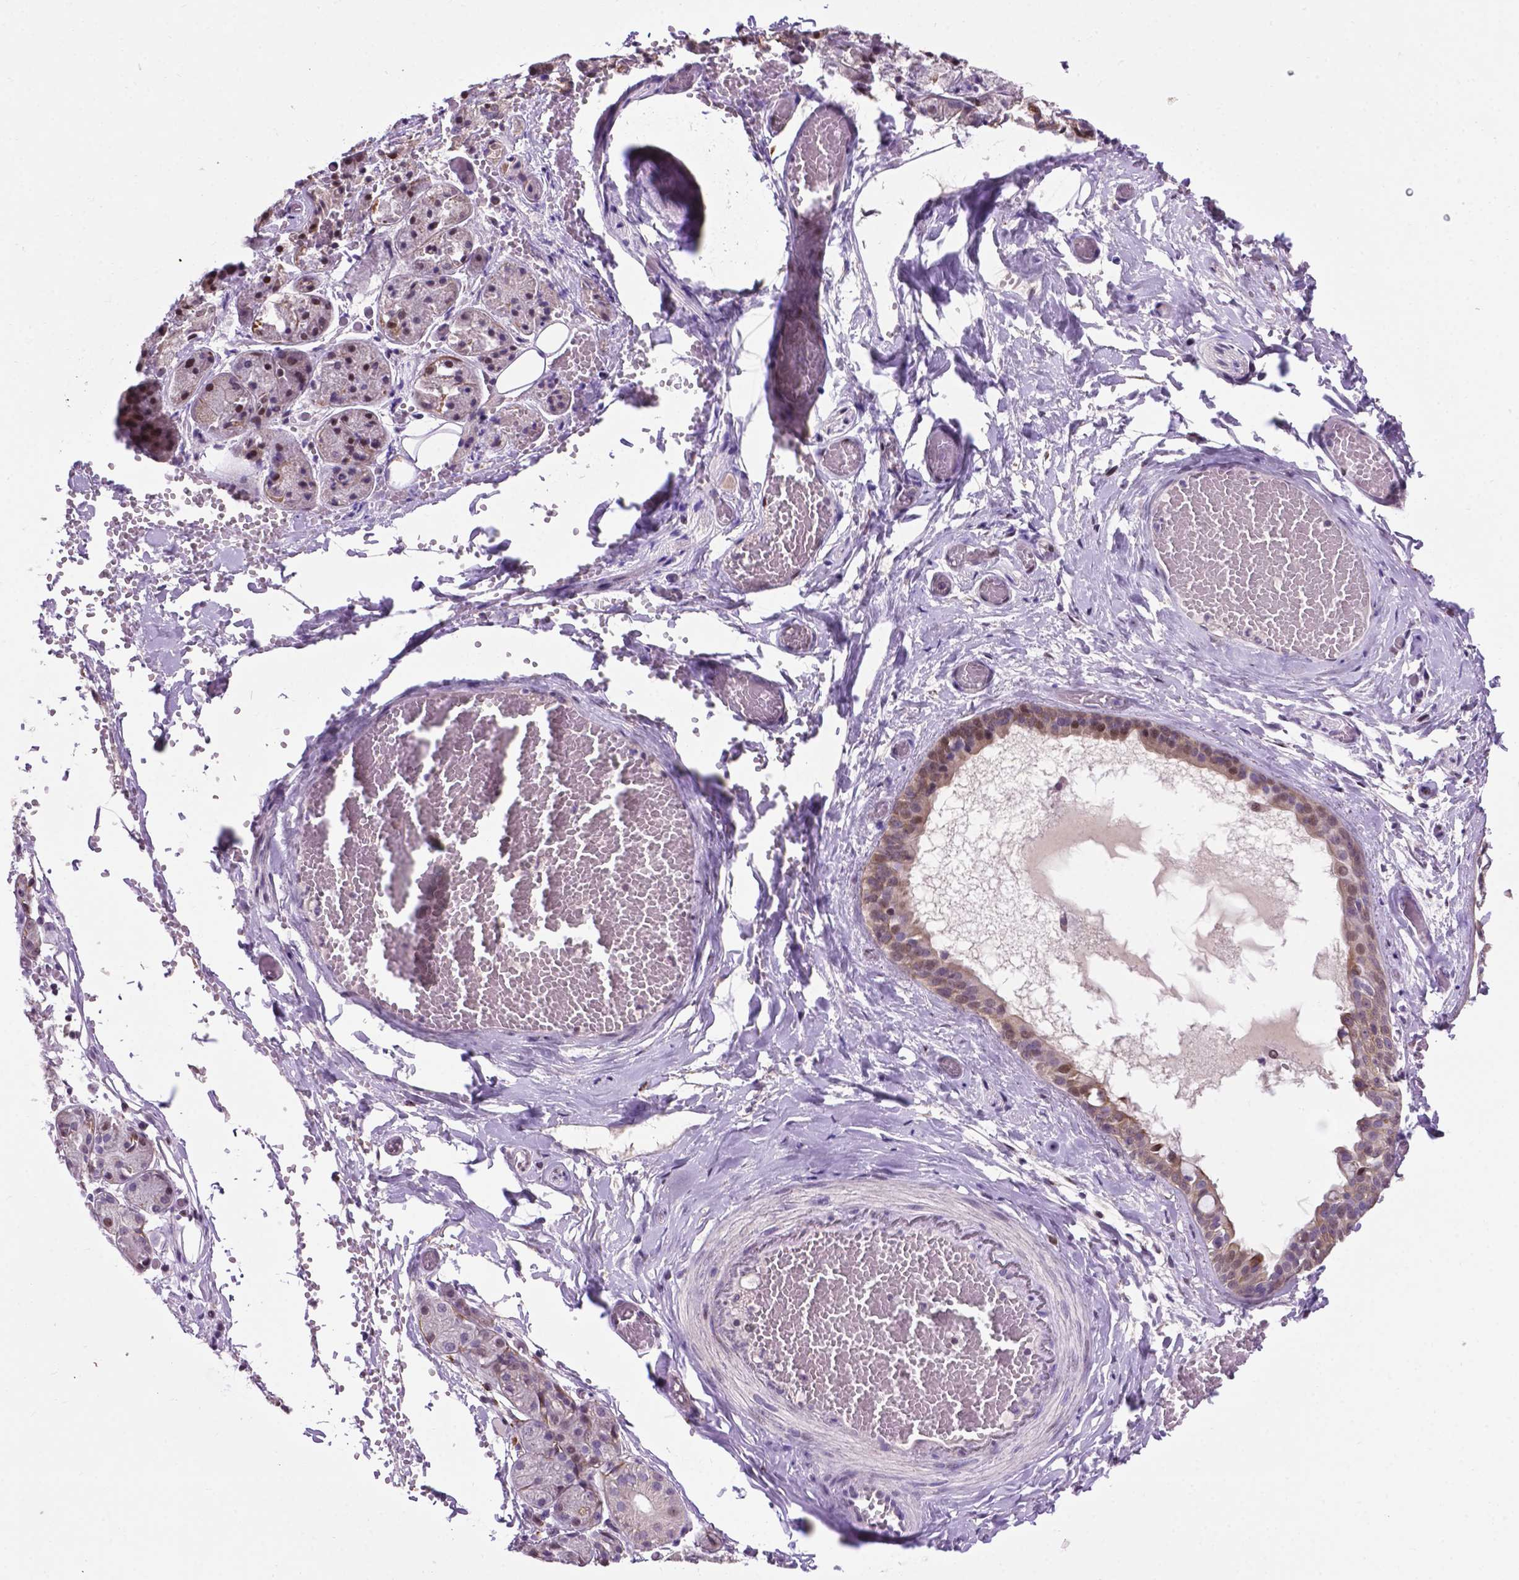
{"staining": {"intensity": "weak", "quantity": "<25%", "location": "cytoplasmic/membranous,nuclear"}, "tissue": "salivary gland", "cell_type": "Glandular cells", "image_type": "normal", "snomed": [{"axis": "morphology", "description": "Normal tissue, NOS"}, {"axis": "topography", "description": "Salivary gland"}, {"axis": "topography", "description": "Peripheral nerve tissue"}], "caption": "Immunohistochemistry (IHC) histopathology image of benign salivary gland: salivary gland stained with DAB (3,3'-diaminobenzidine) displays no significant protein expression in glandular cells.", "gene": "SMAD2", "patient": {"sex": "male", "age": 71}}